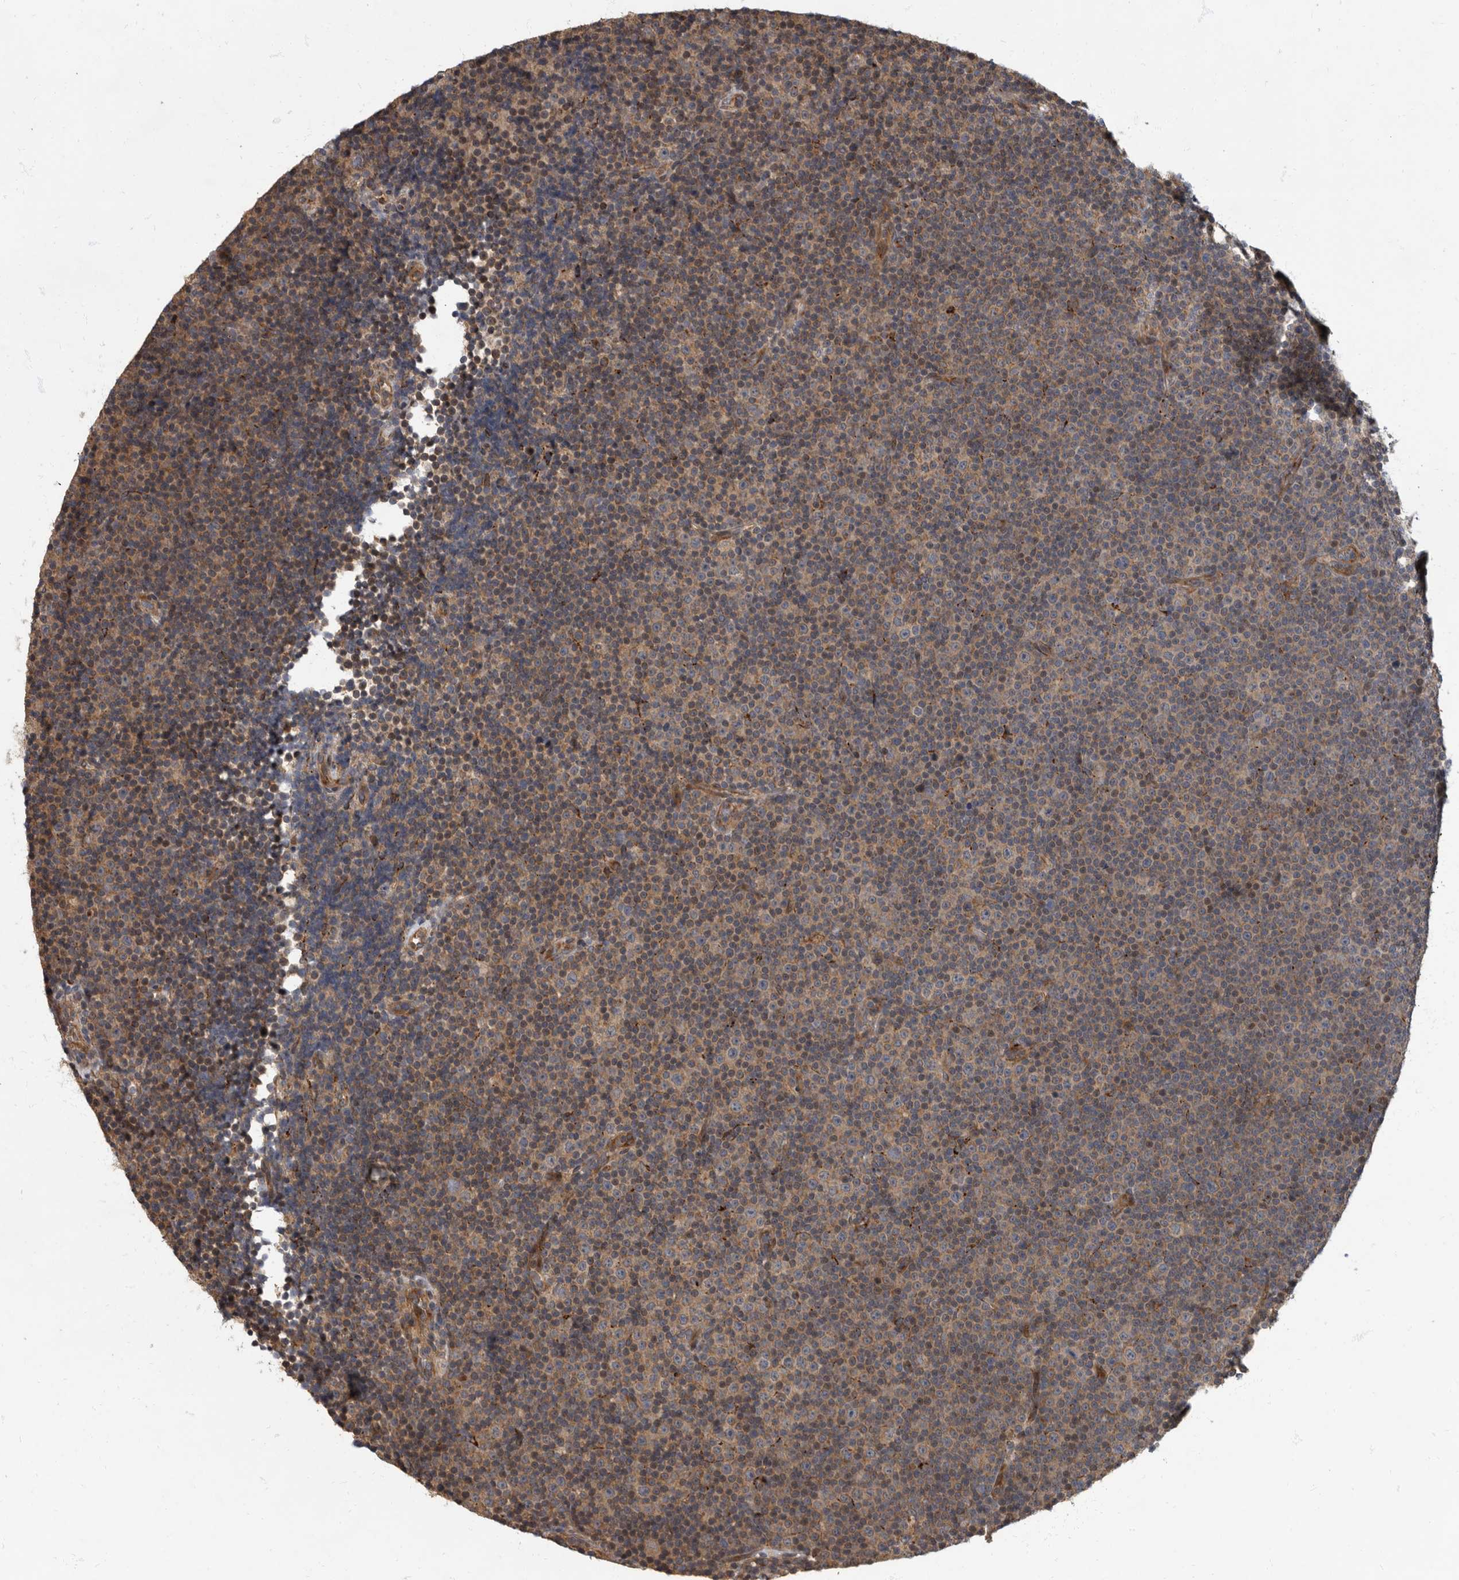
{"staining": {"intensity": "weak", "quantity": ">75%", "location": "cytoplasmic/membranous"}, "tissue": "lymphoma", "cell_type": "Tumor cells", "image_type": "cancer", "snomed": [{"axis": "morphology", "description": "Malignant lymphoma, non-Hodgkin's type, Low grade"}, {"axis": "topography", "description": "Lymph node"}], "caption": "Tumor cells reveal weak cytoplasmic/membranous expression in approximately >75% of cells in lymphoma.", "gene": "IQCK", "patient": {"sex": "female", "age": 67}}